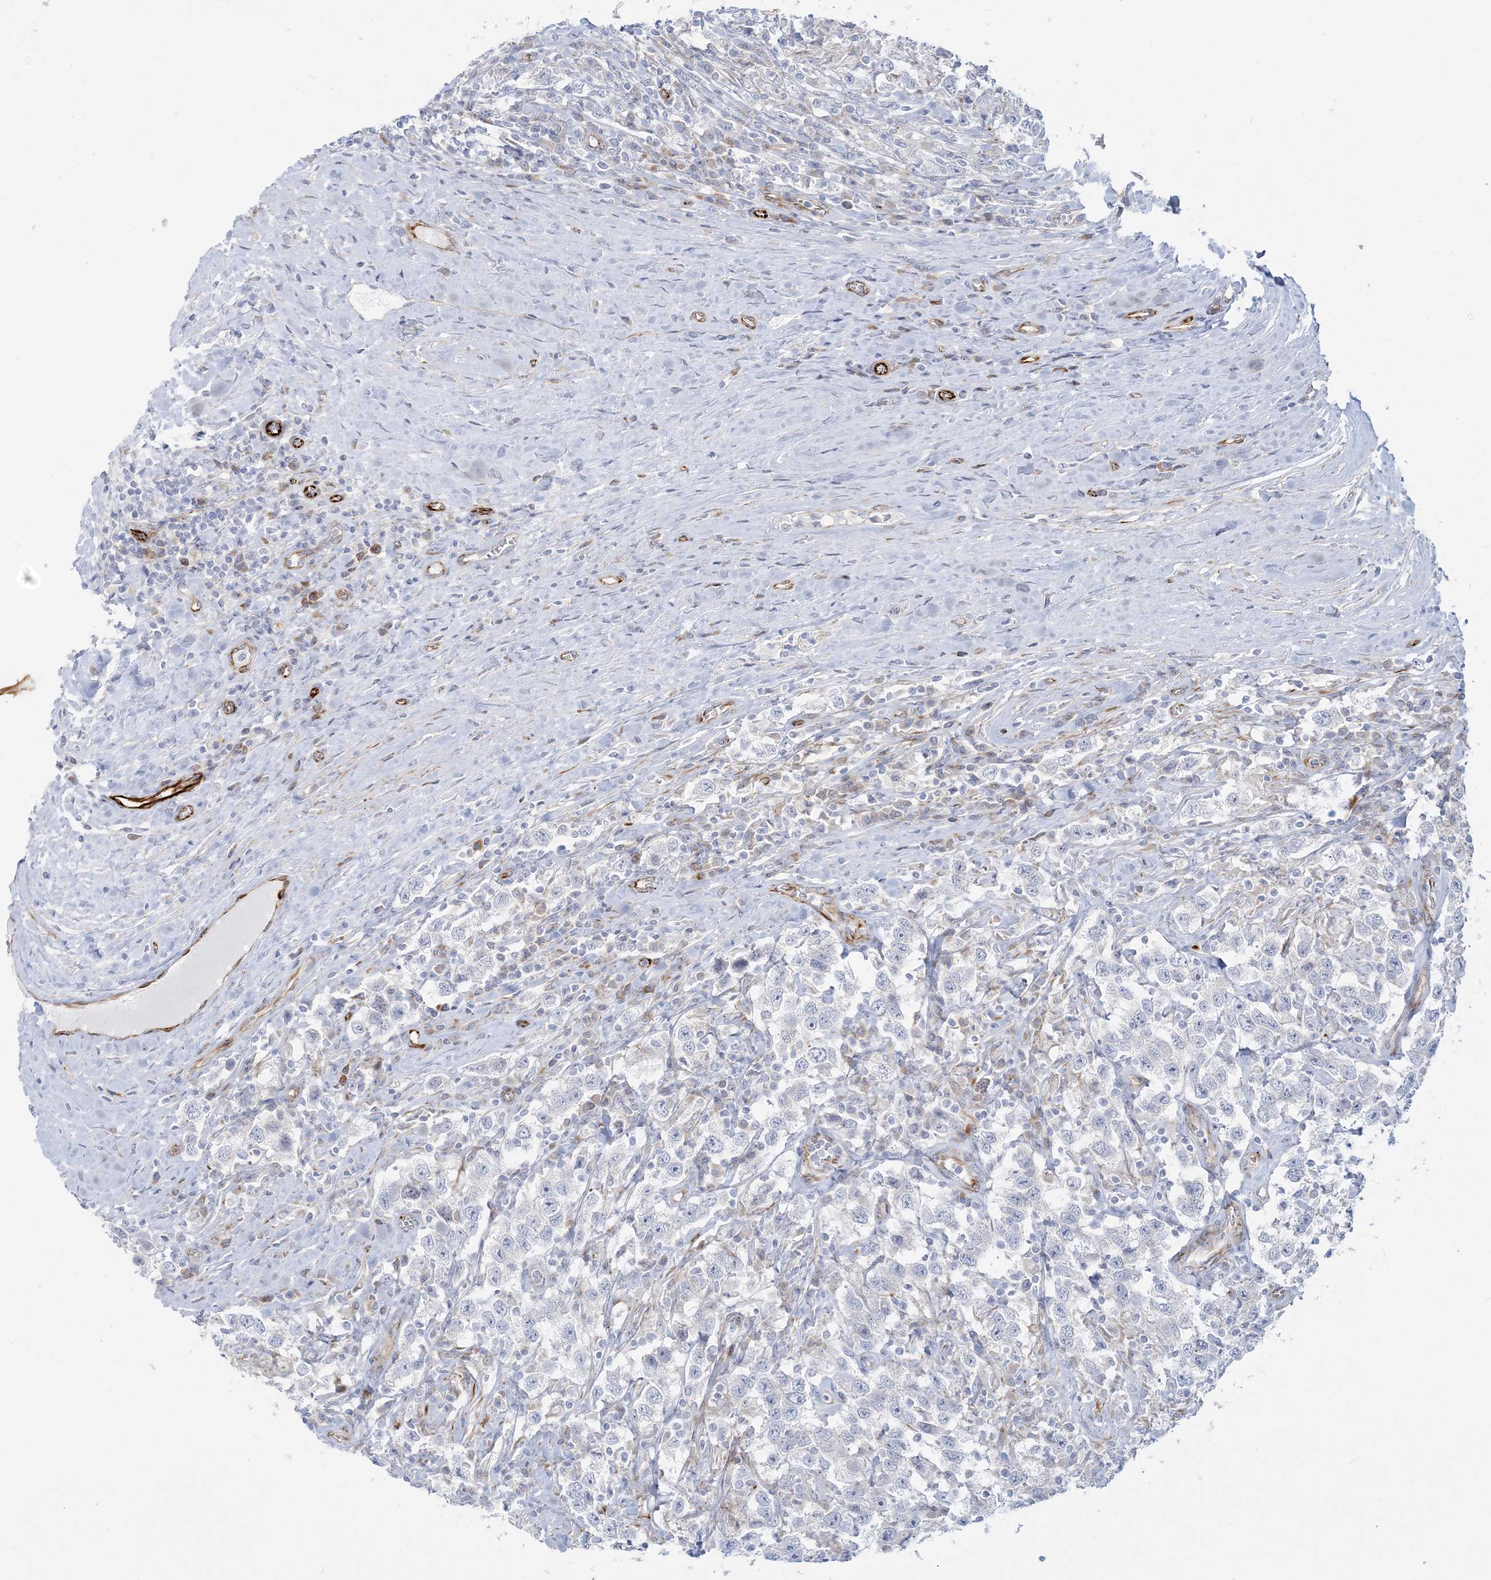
{"staining": {"intensity": "negative", "quantity": "none", "location": "none"}, "tissue": "testis cancer", "cell_type": "Tumor cells", "image_type": "cancer", "snomed": [{"axis": "morphology", "description": "Seminoma, NOS"}, {"axis": "topography", "description": "Testis"}], "caption": "DAB (3,3'-diaminobenzidine) immunohistochemical staining of human testis cancer (seminoma) displays no significant expression in tumor cells.", "gene": "PPIL6", "patient": {"sex": "male", "age": 41}}